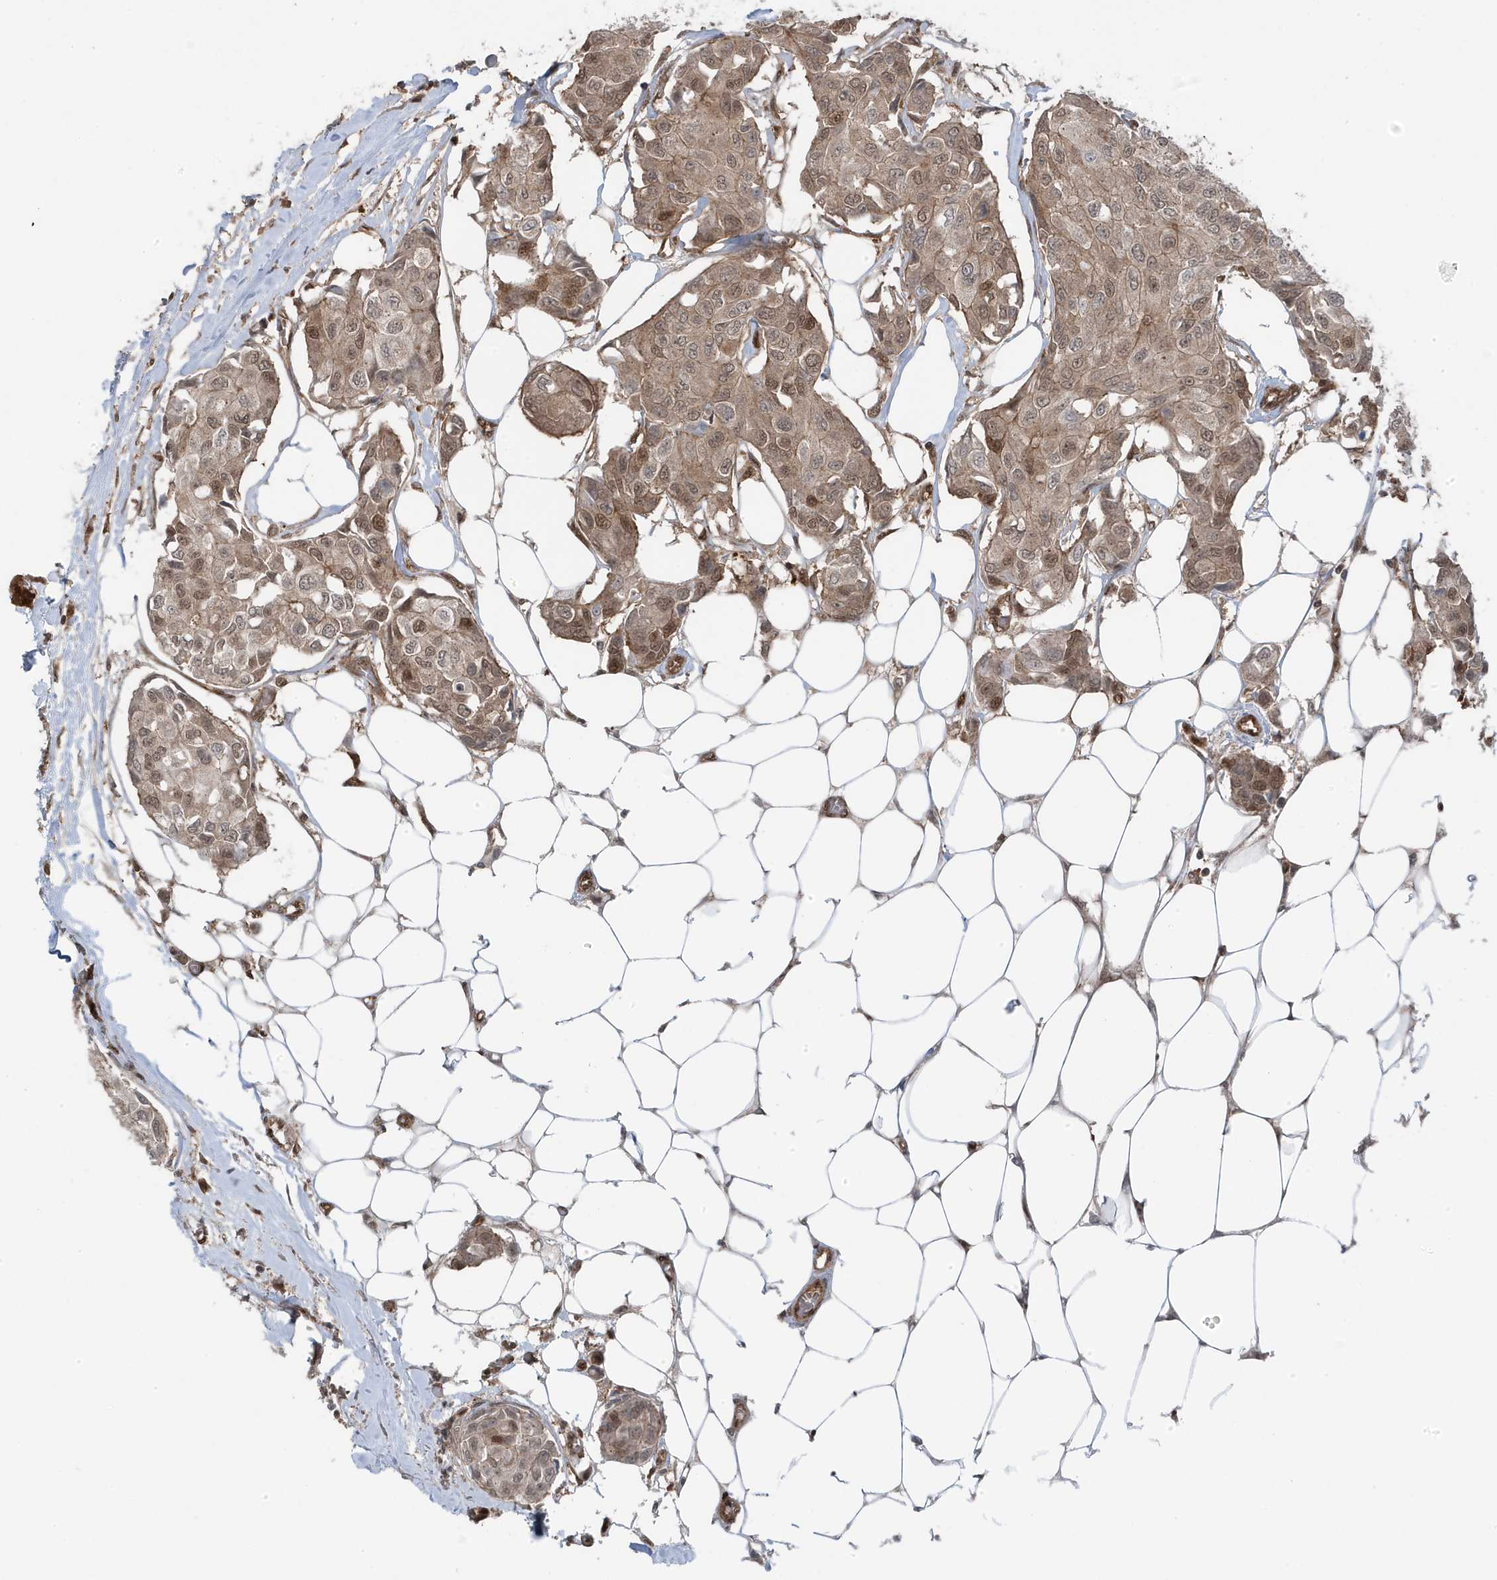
{"staining": {"intensity": "moderate", "quantity": "<25%", "location": "nuclear"}, "tissue": "breast cancer", "cell_type": "Tumor cells", "image_type": "cancer", "snomed": [{"axis": "morphology", "description": "Duct carcinoma"}, {"axis": "topography", "description": "Breast"}], "caption": "Tumor cells demonstrate low levels of moderate nuclear staining in approximately <25% of cells in human breast infiltrating ductal carcinoma.", "gene": "MAPK1IP1L", "patient": {"sex": "female", "age": 80}}